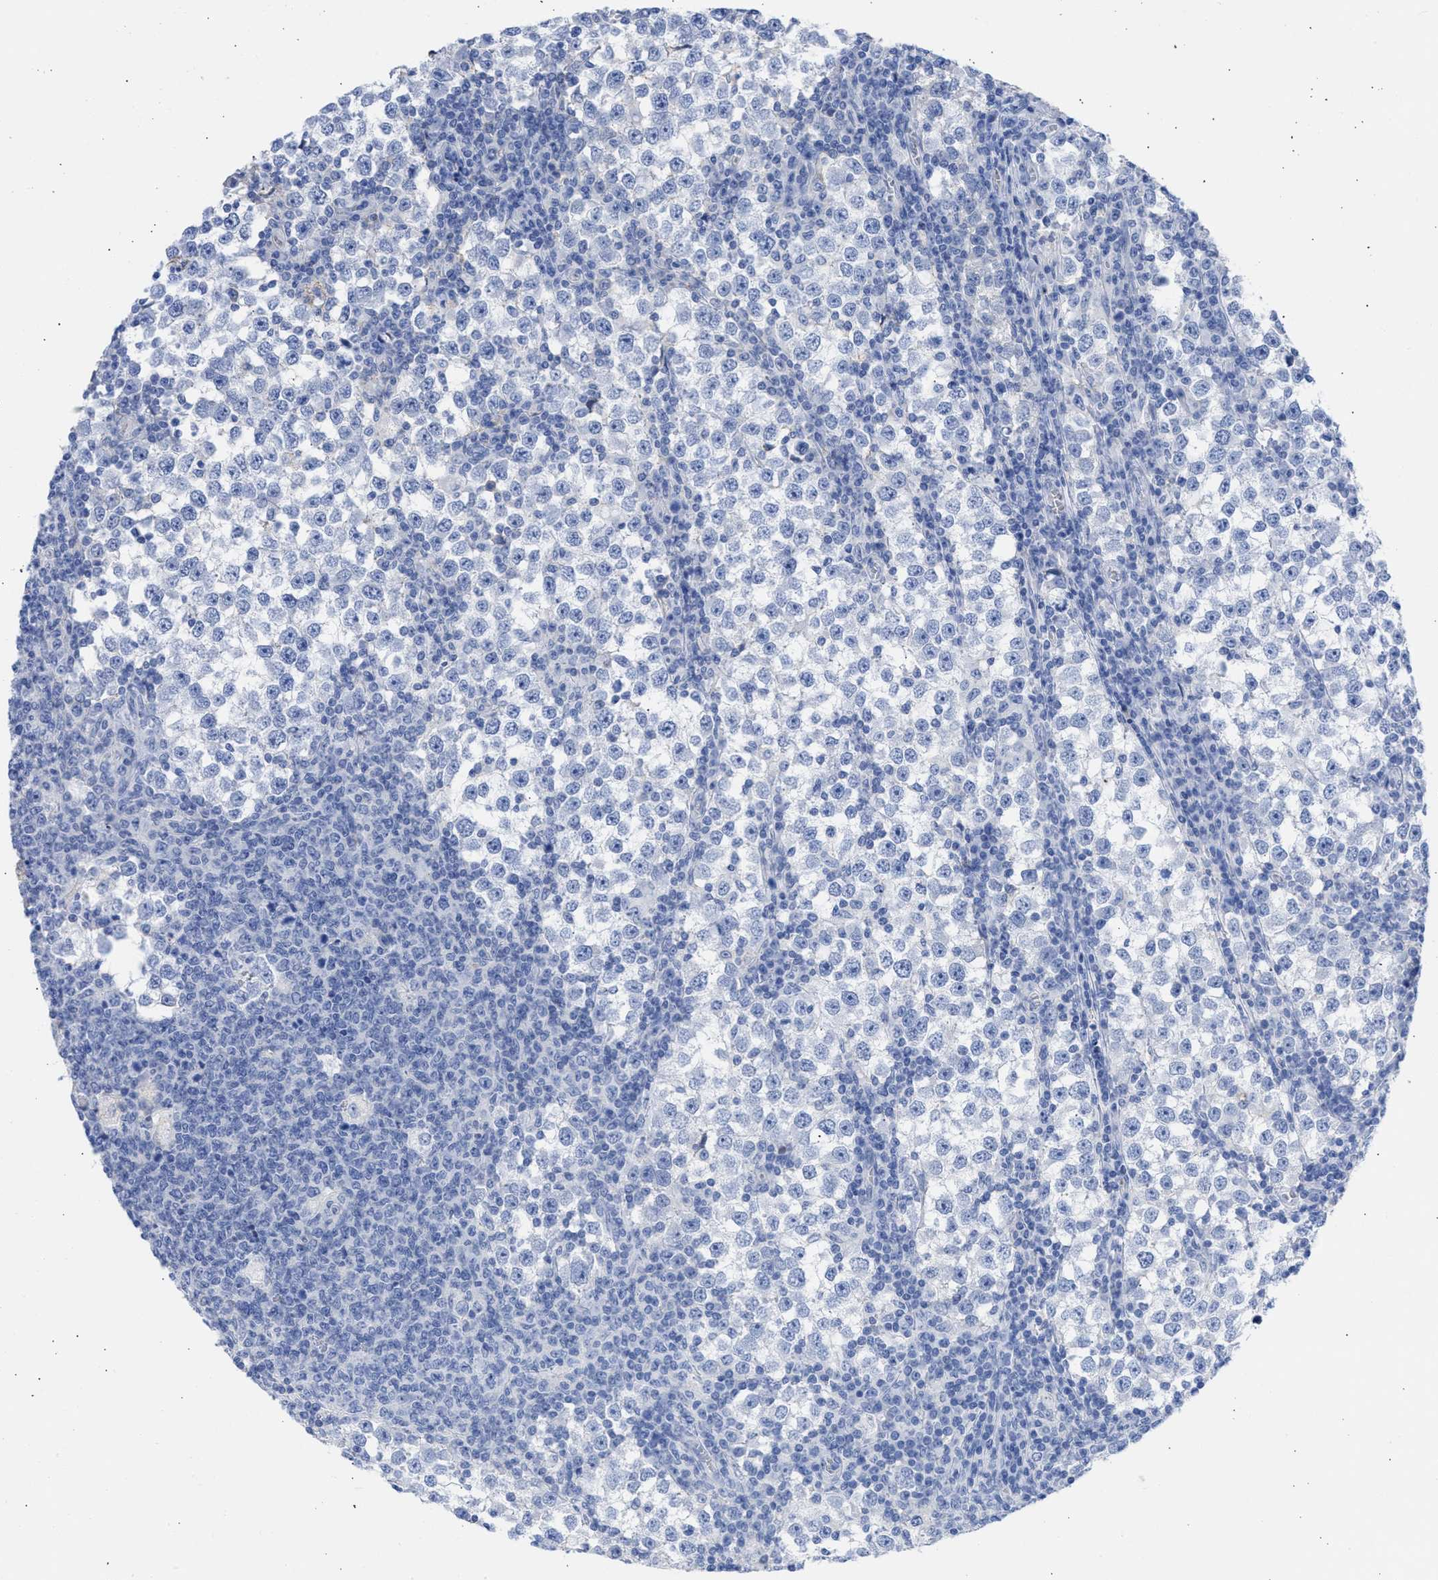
{"staining": {"intensity": "negative", "quantity": "none", "location": "none"}, "tissue": "testis cancer", "cell_type": "Tumor cells", "image_type": "cancer", "snomed": [{"axis": "morphology", "description": "Seminoma, NOS"}, {"axis": "topography", "description": "Testis"}], "caption": "The immunohistochemistry (IHC) micrograph has no significant staining in tumor cells of testis cancer (seminoma) tissue.", "gene": "RSPH1", "patient": {"sex": "male", "age": 65}}